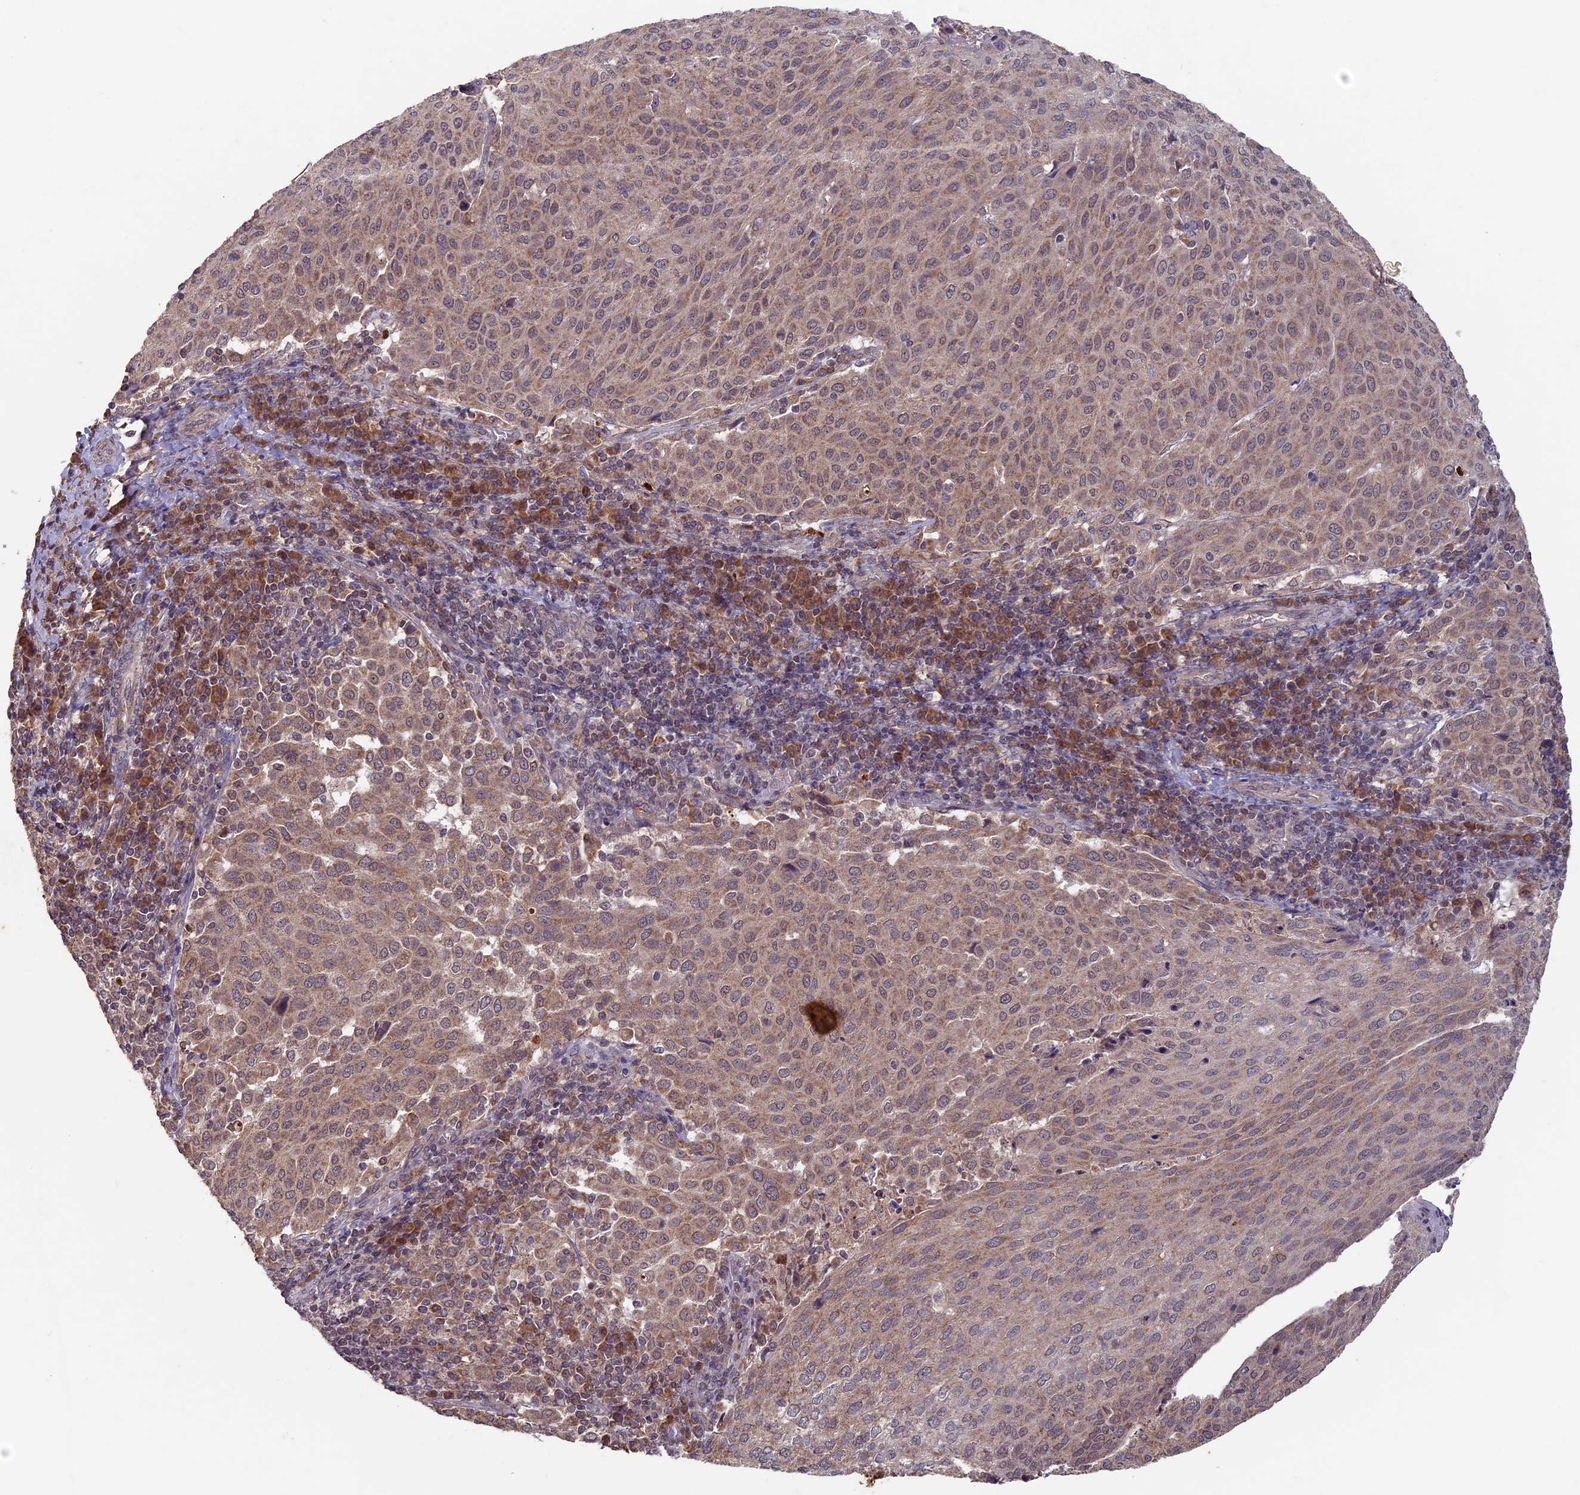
{"staining": {"intensity": "moderate", "quantity": ">75%", "location": "cytoplasmic/membranous"}, "tissue": "cervical cancer", "cell_type": "Tumor cells", "image_type": "cancer", "snomed": [{"axis": "morphology", "description": "Squamous cell carcinoma, NOS"}, {"axis": "topography", "description": "Cervix"}], "caption": "Immunohistochemistry (IHC) of human cervical cancer (squamous cell carcinoma) demonstrates medium levels of moderate cytoplasmic/membranous positivity in about >75% of tumor cells.", "gene": "RCCD1", "patient": {"sex": "female", "age": 46}}